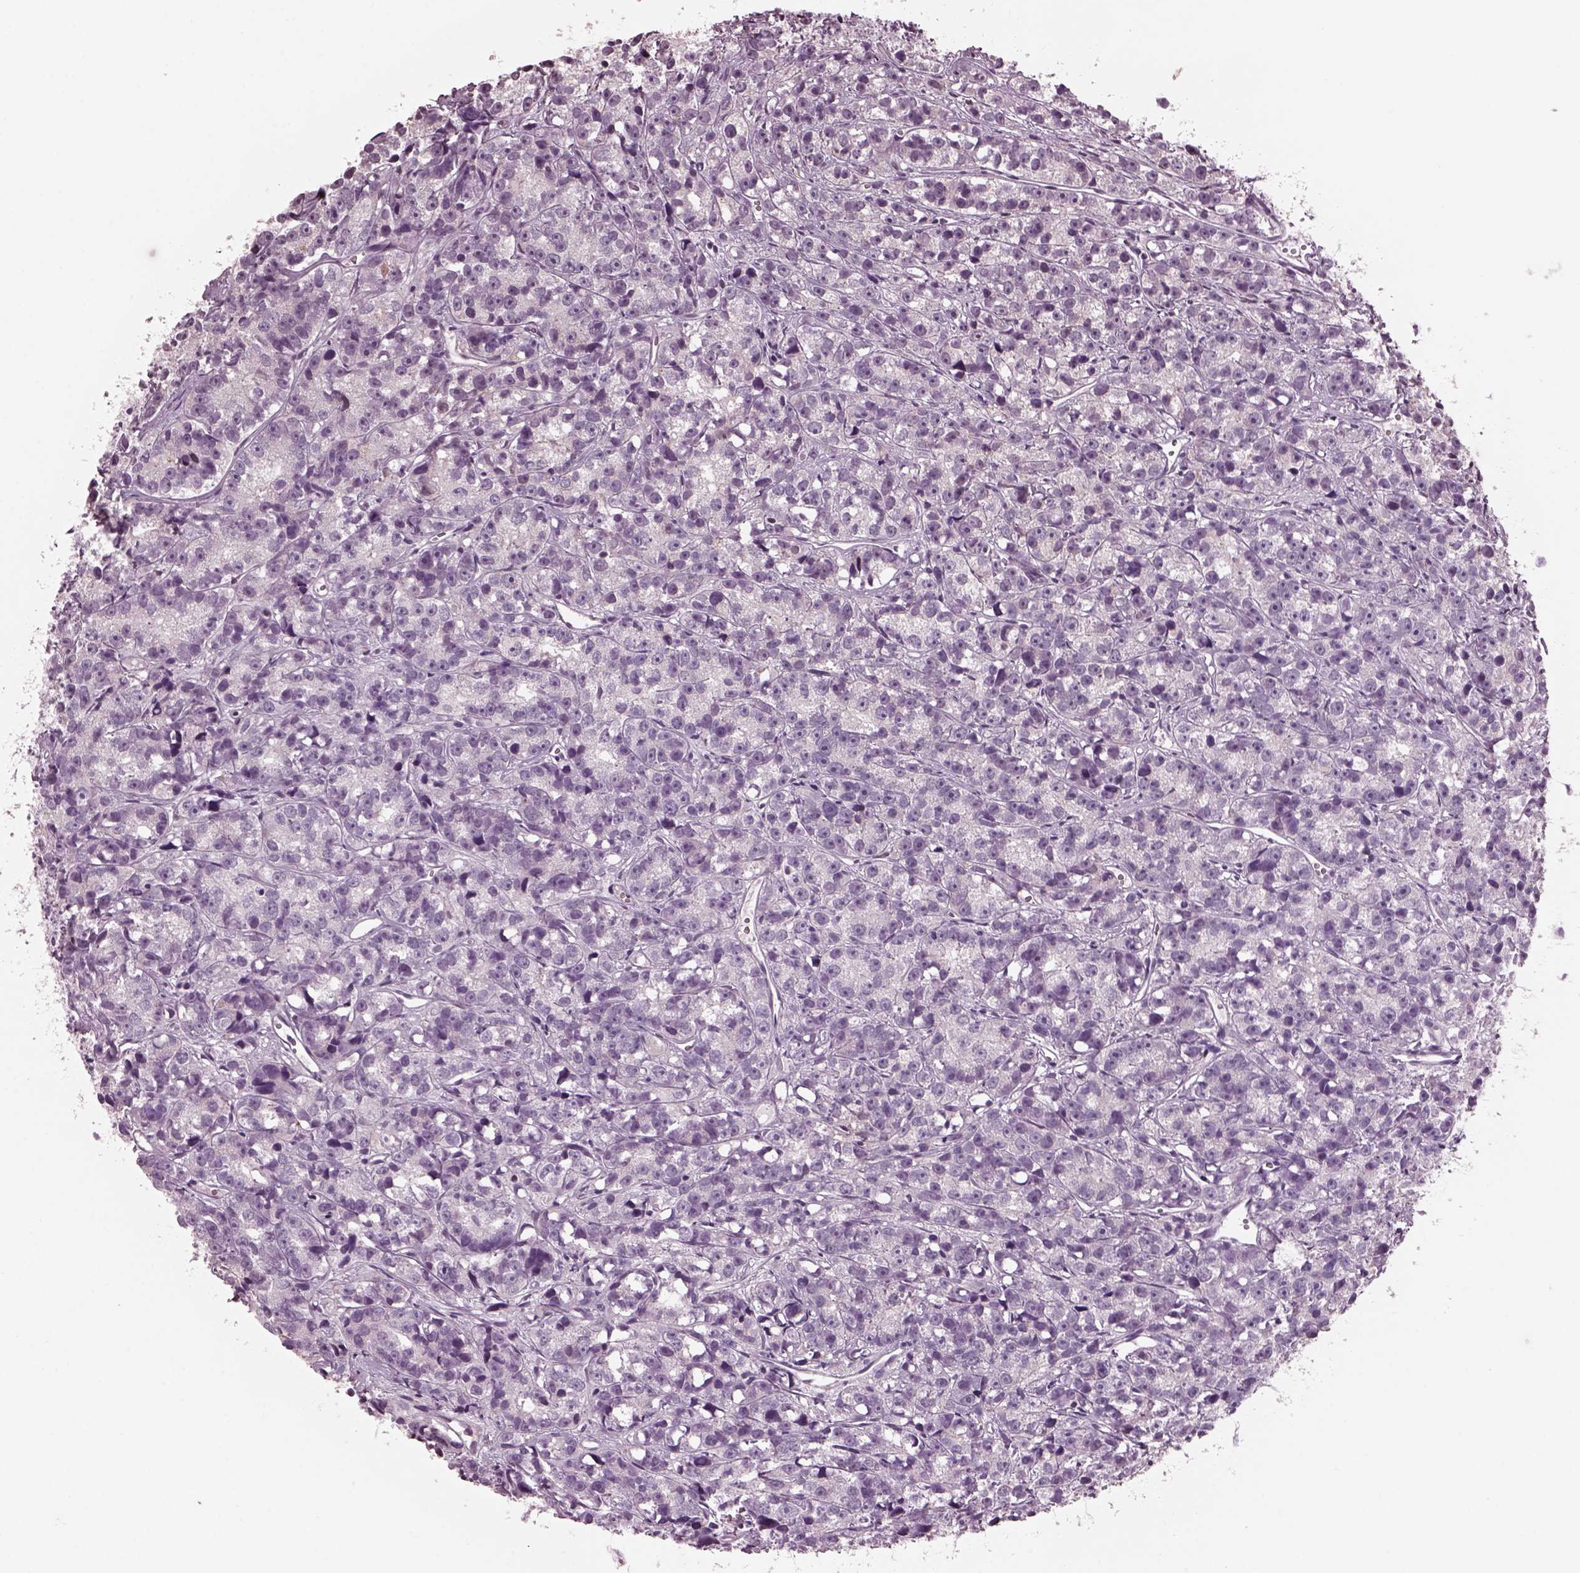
{"staining": {"intensity": "moderate", "quantity": "<25%", "location": "nuclear"}, "tissue": "prostate cancer", "cell_type": "Tumor cells", "image_type": "cancer", "snomed": [{"axis": "morphology", "description": "Adenocarcinoma, High grade"}, {"axis": "topography", "description": "Prostate"}], "caption": "A histopathology image of human prostate high-grade adenocarcinoma stained for a protein displays moderate nuclear brown staining in tumor cells. Using DAB (brown) and hematoxylin (blue) stains, captured at high magnification using brightfield microscopy.", "gene": "SRI", "patient": {"sex": "male", "age": 77}}